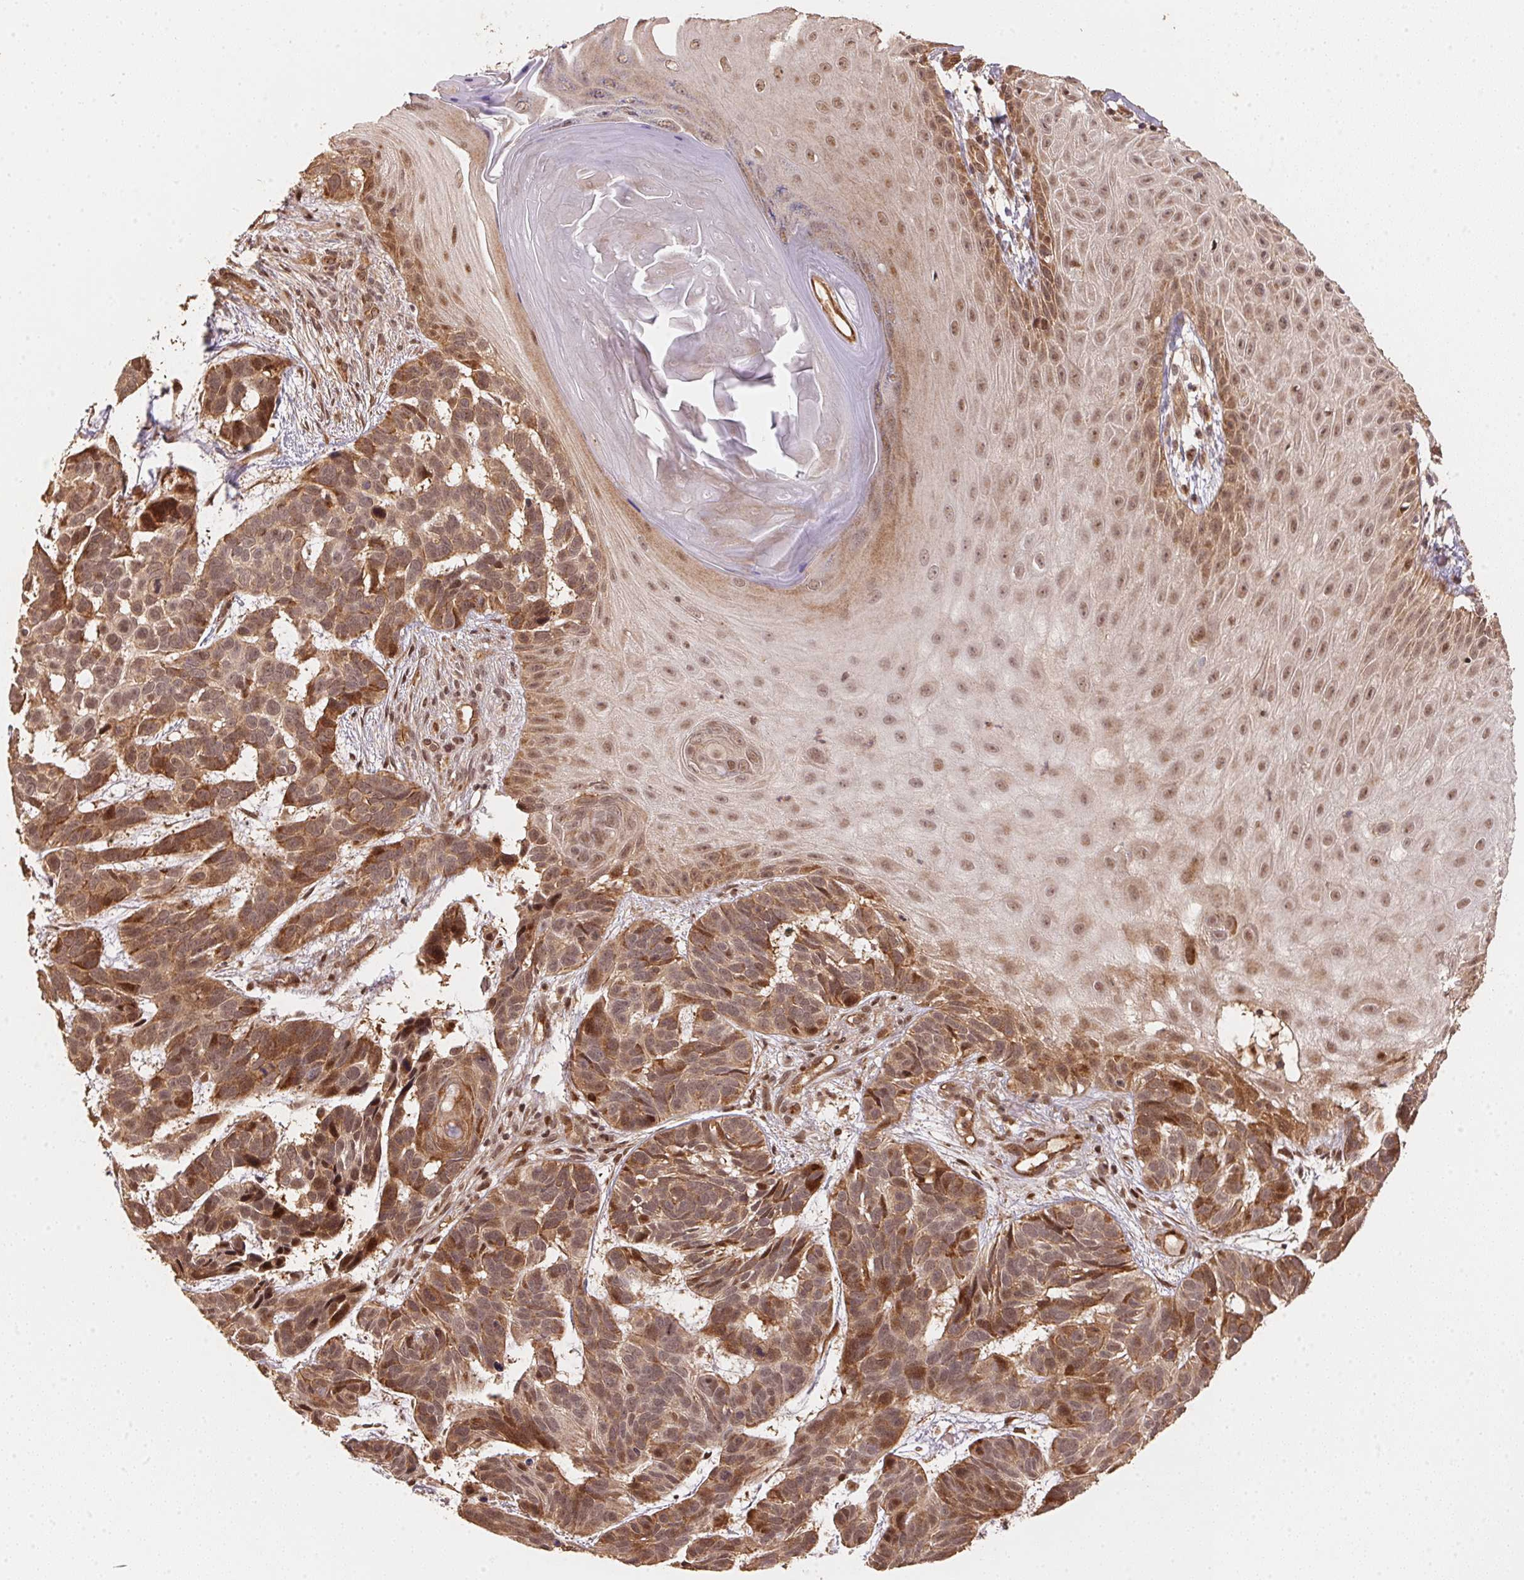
{"staining": {"intensity": "moderate", "quantity": ">75%", "location": "cytoplasmic/membranous"}, "tissue": "skin cancer", "cell_type": "Tumor cells", "image_type": "cancer", "snomed": [{"axis": "morphology", "description": "Basal cell carcinoma"}, {"axis": "topography", "description": "Skin"}], "caption": "IHC histopathology image of skin cancer stained for a protein (brown), which displays medium levels of moderate cytoplasmic/membranous staining in about >75% of tumor cells.", "gene": "TMEM222", "patient": {"sex": "male", "age": 78}}